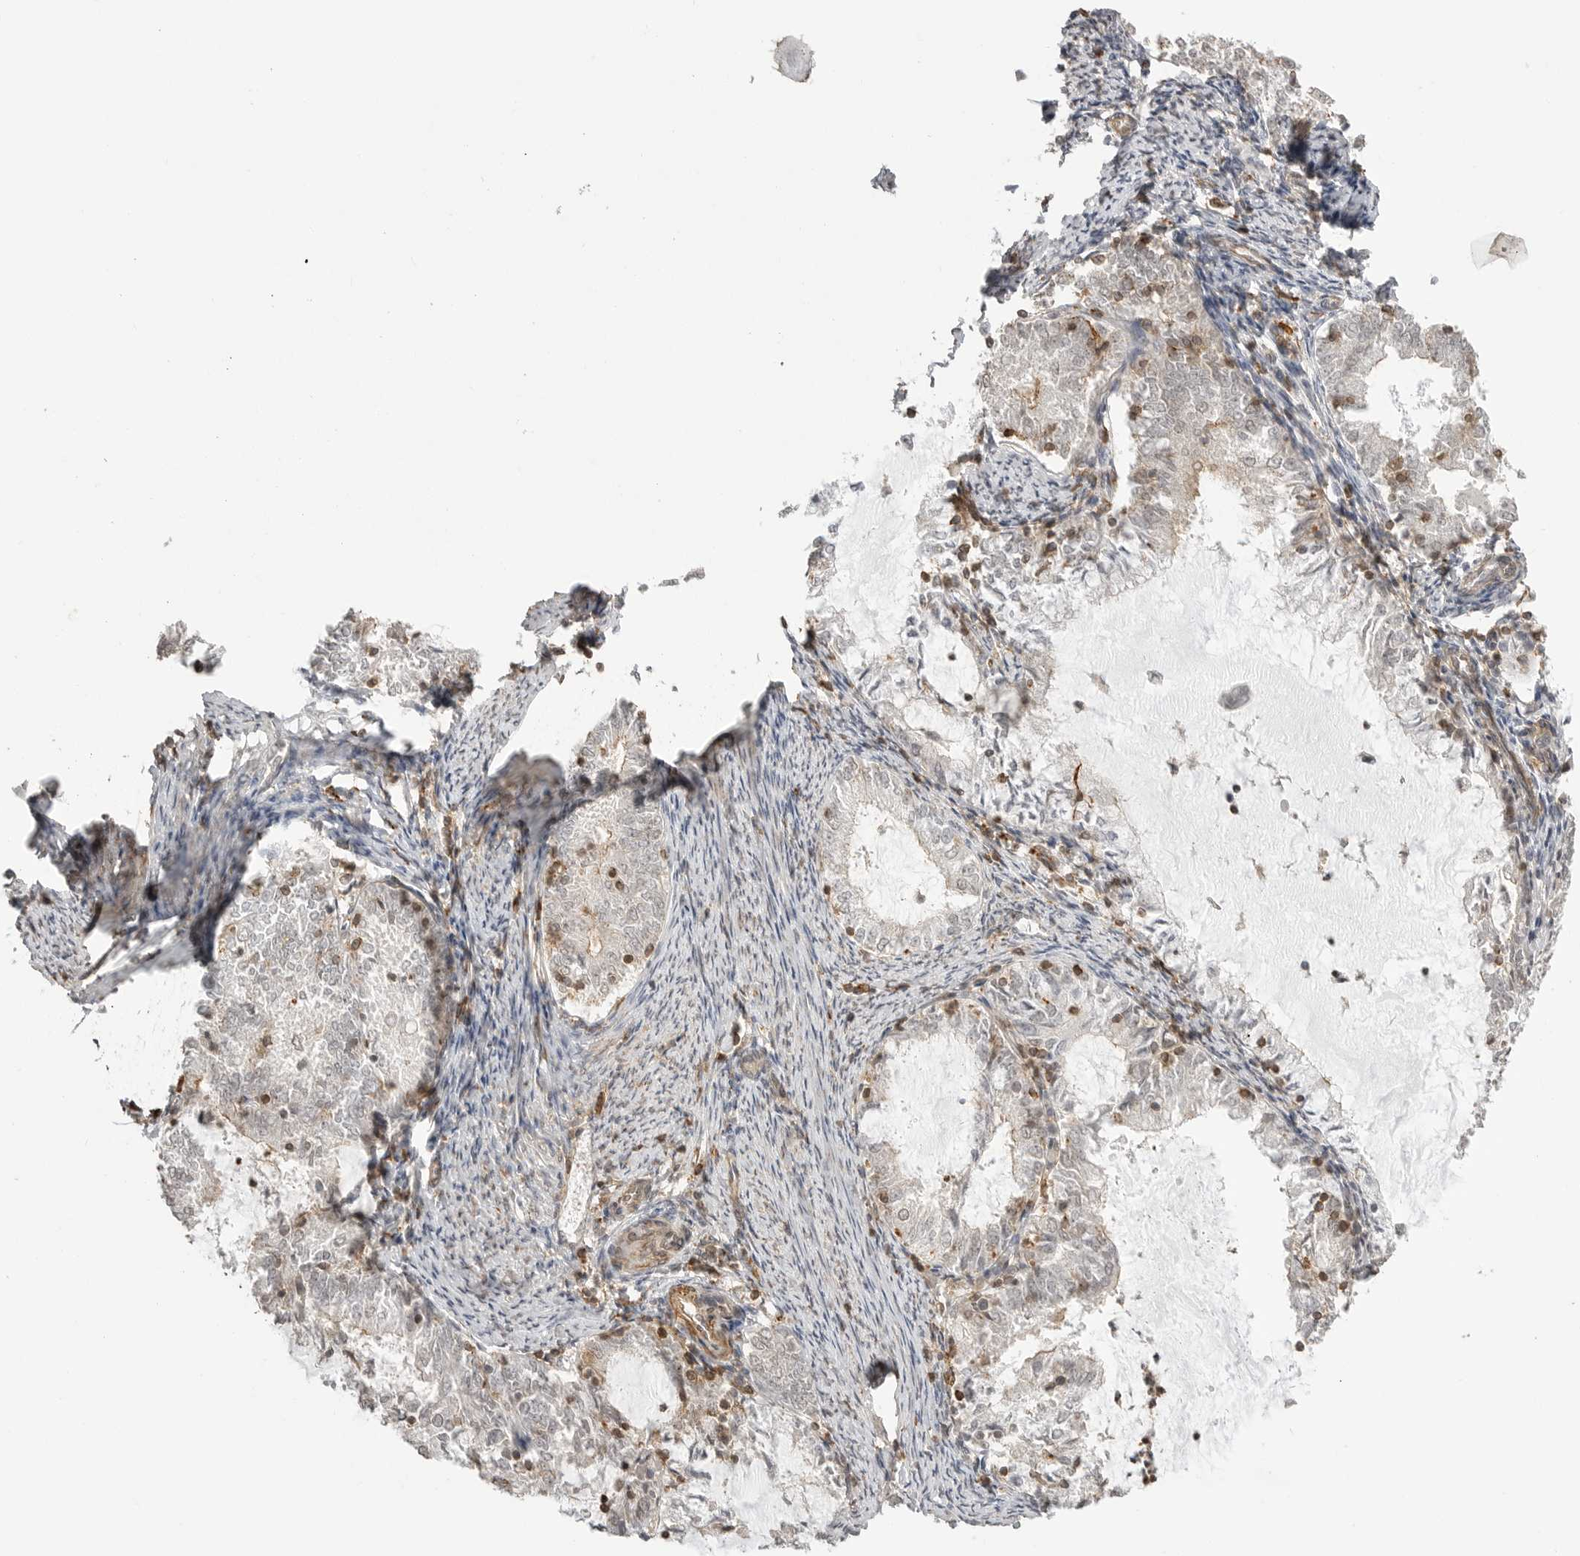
{"staining": {"intensity": "negative", "quantity": "none", "location": "none"}, "tissue": "endometrial cancer", "cell_type": "Tumor cells", "image_type": "cancer", "snomed": [{"axis": "morphology", "description": "Adenocarcinoma, NOS"}, {"axis": "topography", "description": "Endometrium"}], "caption": "Tumor cells are negative for protein expression in human endometrial cancer (adenocarcinoma).", "gene": "GPC2", "patient": {"sex": "female", "age": 57}}